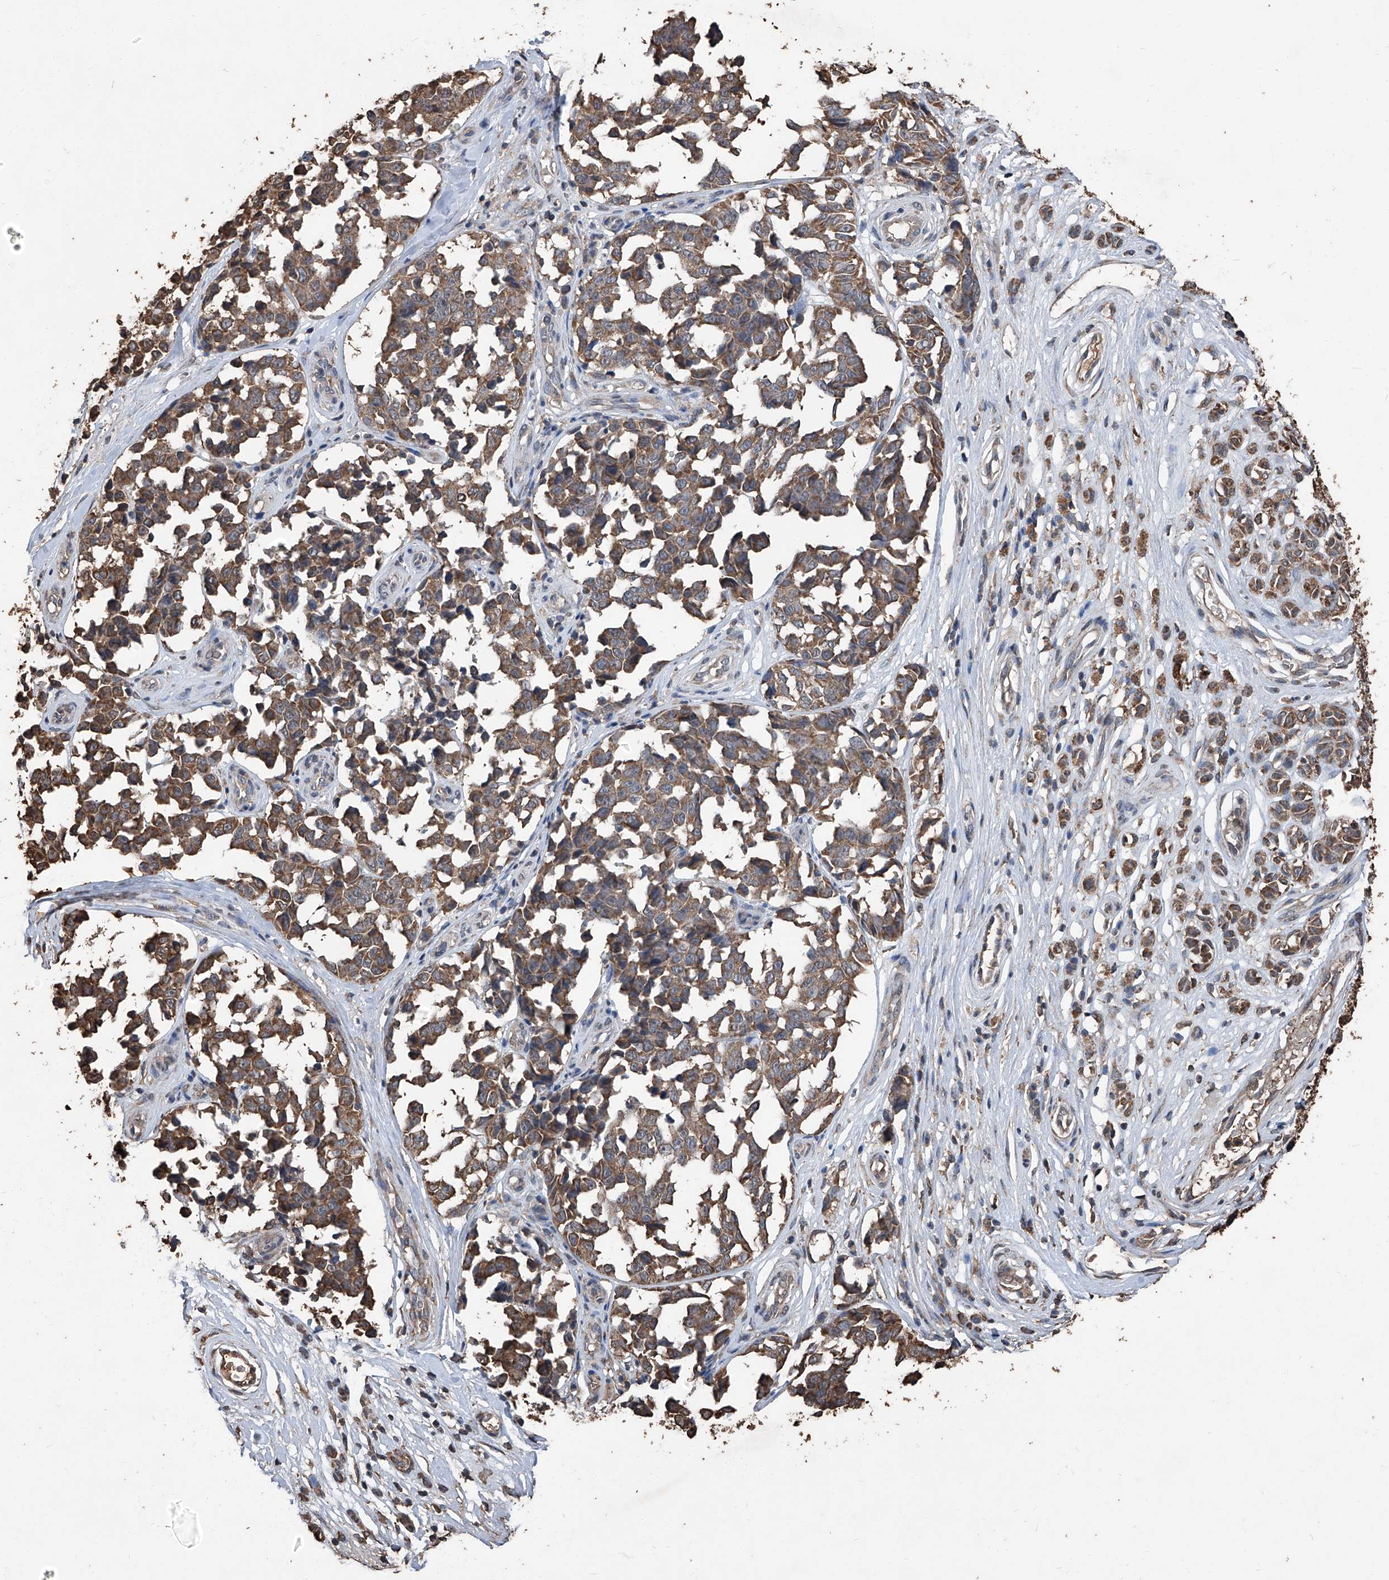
{"staining": {"intensity": "moderate", "quantity": ">75%", "location": "cytoplasmic/membranous"}, "tissue": "melanoma", "cell_type": "Tumor cells", "image_type": "cancer", "snomed": [{"axis": "morphology", "description": "Malignant melanoma, NOS"}, {"axis": "topography", "description": "Skin"}], "caption": "Protein analysis of malignant melanoma tissue exhibits moderate cytoplasmic/membranous positivity in approximately >75% of tumor cells. (DAB IHC, brown staining for protein, blue staining for nuclei).", "gene": "STARD7", "patient": {"sex": "female", "age": 64}}